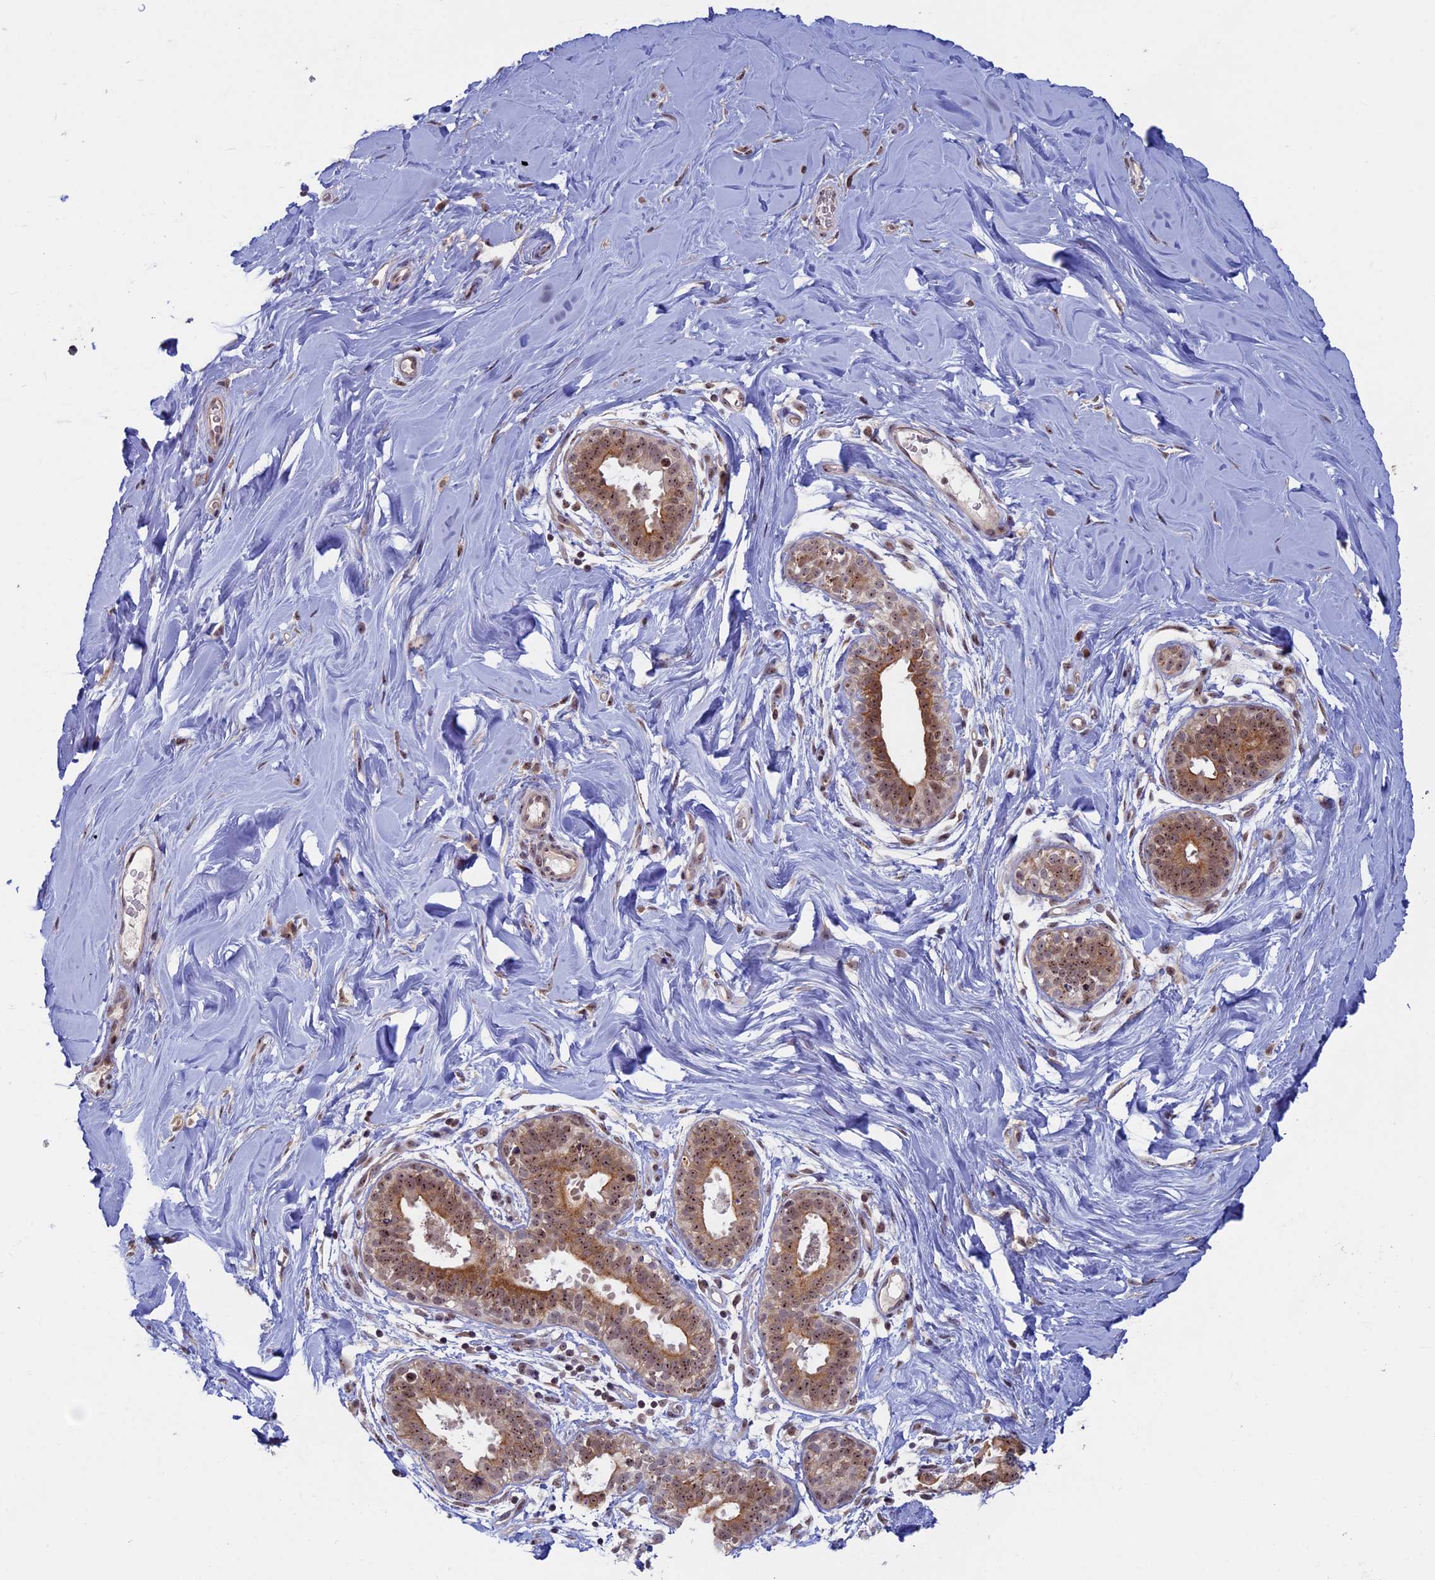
{"staining": {"intensity": "moderate", "quantity": "25%-75%", "location": "nuclear"}, "tissue": "adipose tissue", "cell_type": "Adipocytes", "image_type": "normal", "snomed": [{"axis": "morphology", "description": "Normal tissue, NOS"}, {"axis": "topography", "description": "Breast"}], "caption": "High-magnification brightfield microscopy of unremarkable adipose tissue stained with DAB (3,3'-diaminobenzidine) (brown) and counterstained with hematoxylin (blue). adipocytes exhibit moderate nuclear positivity is identified in about25%-75% of cells.", "gene": "SPIRE1", "patient": {"sex": "female", "age": 26}}